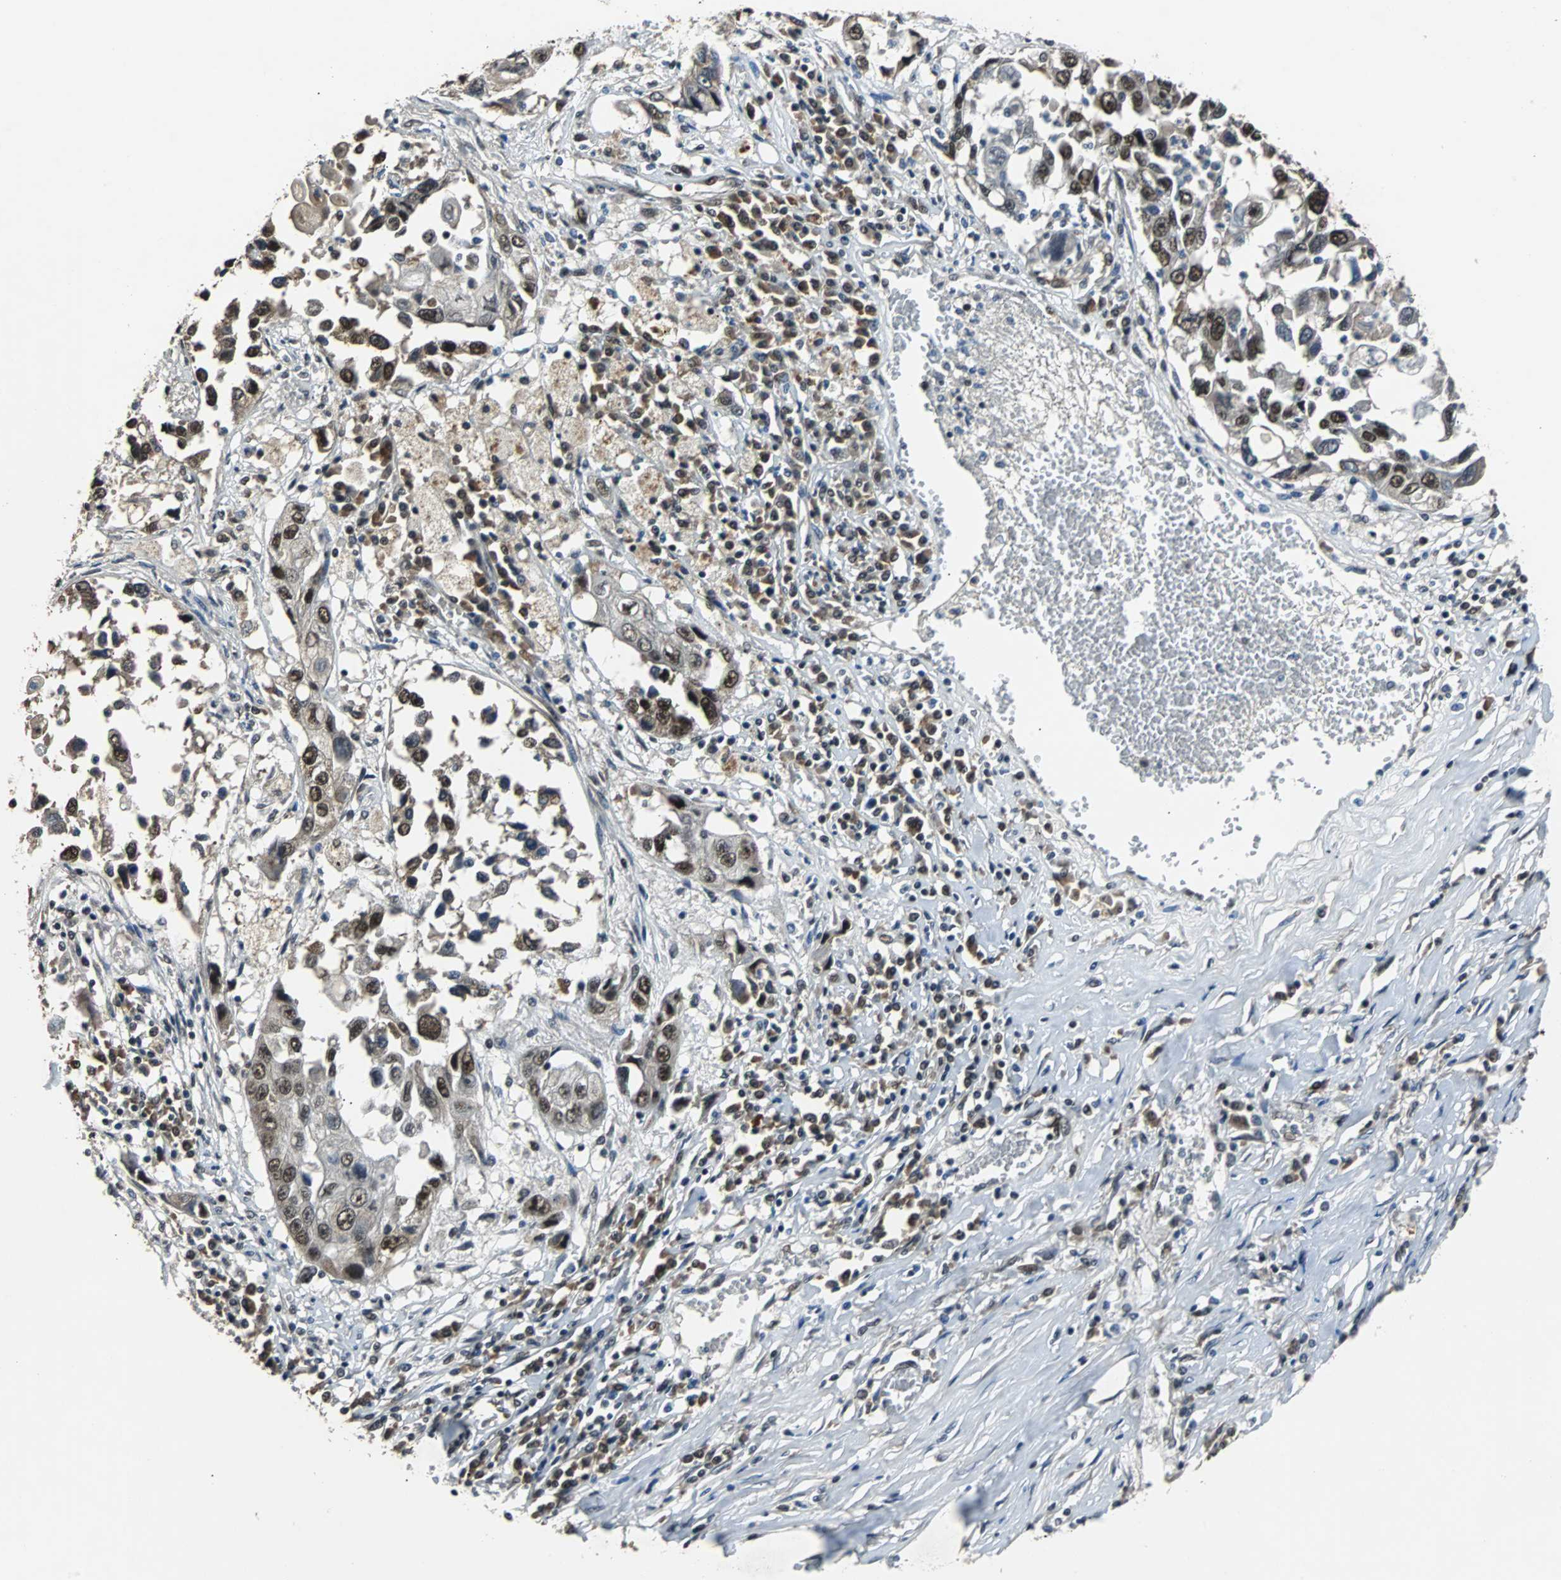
{"staining": {"intensity": "strong", "quantity": ">75%", "location": "nuclear"}, "tissue": "lung cancer", "cell_type": "Tumor cells", "image_type": "cancer", "snomed": [{"axis": "morphology", "description": "Squamous cell carcinoma, NOS"}, {"axis": "topography", "description": "Lung"}], "caption": "Tumor cells demonstrate high levels of strong nuclear positivity in approximately >75% of cells in lung cancer (squamous cell carcinoma).", "gene": "USP28", "patient": {"sex": "male", "age": 71}}